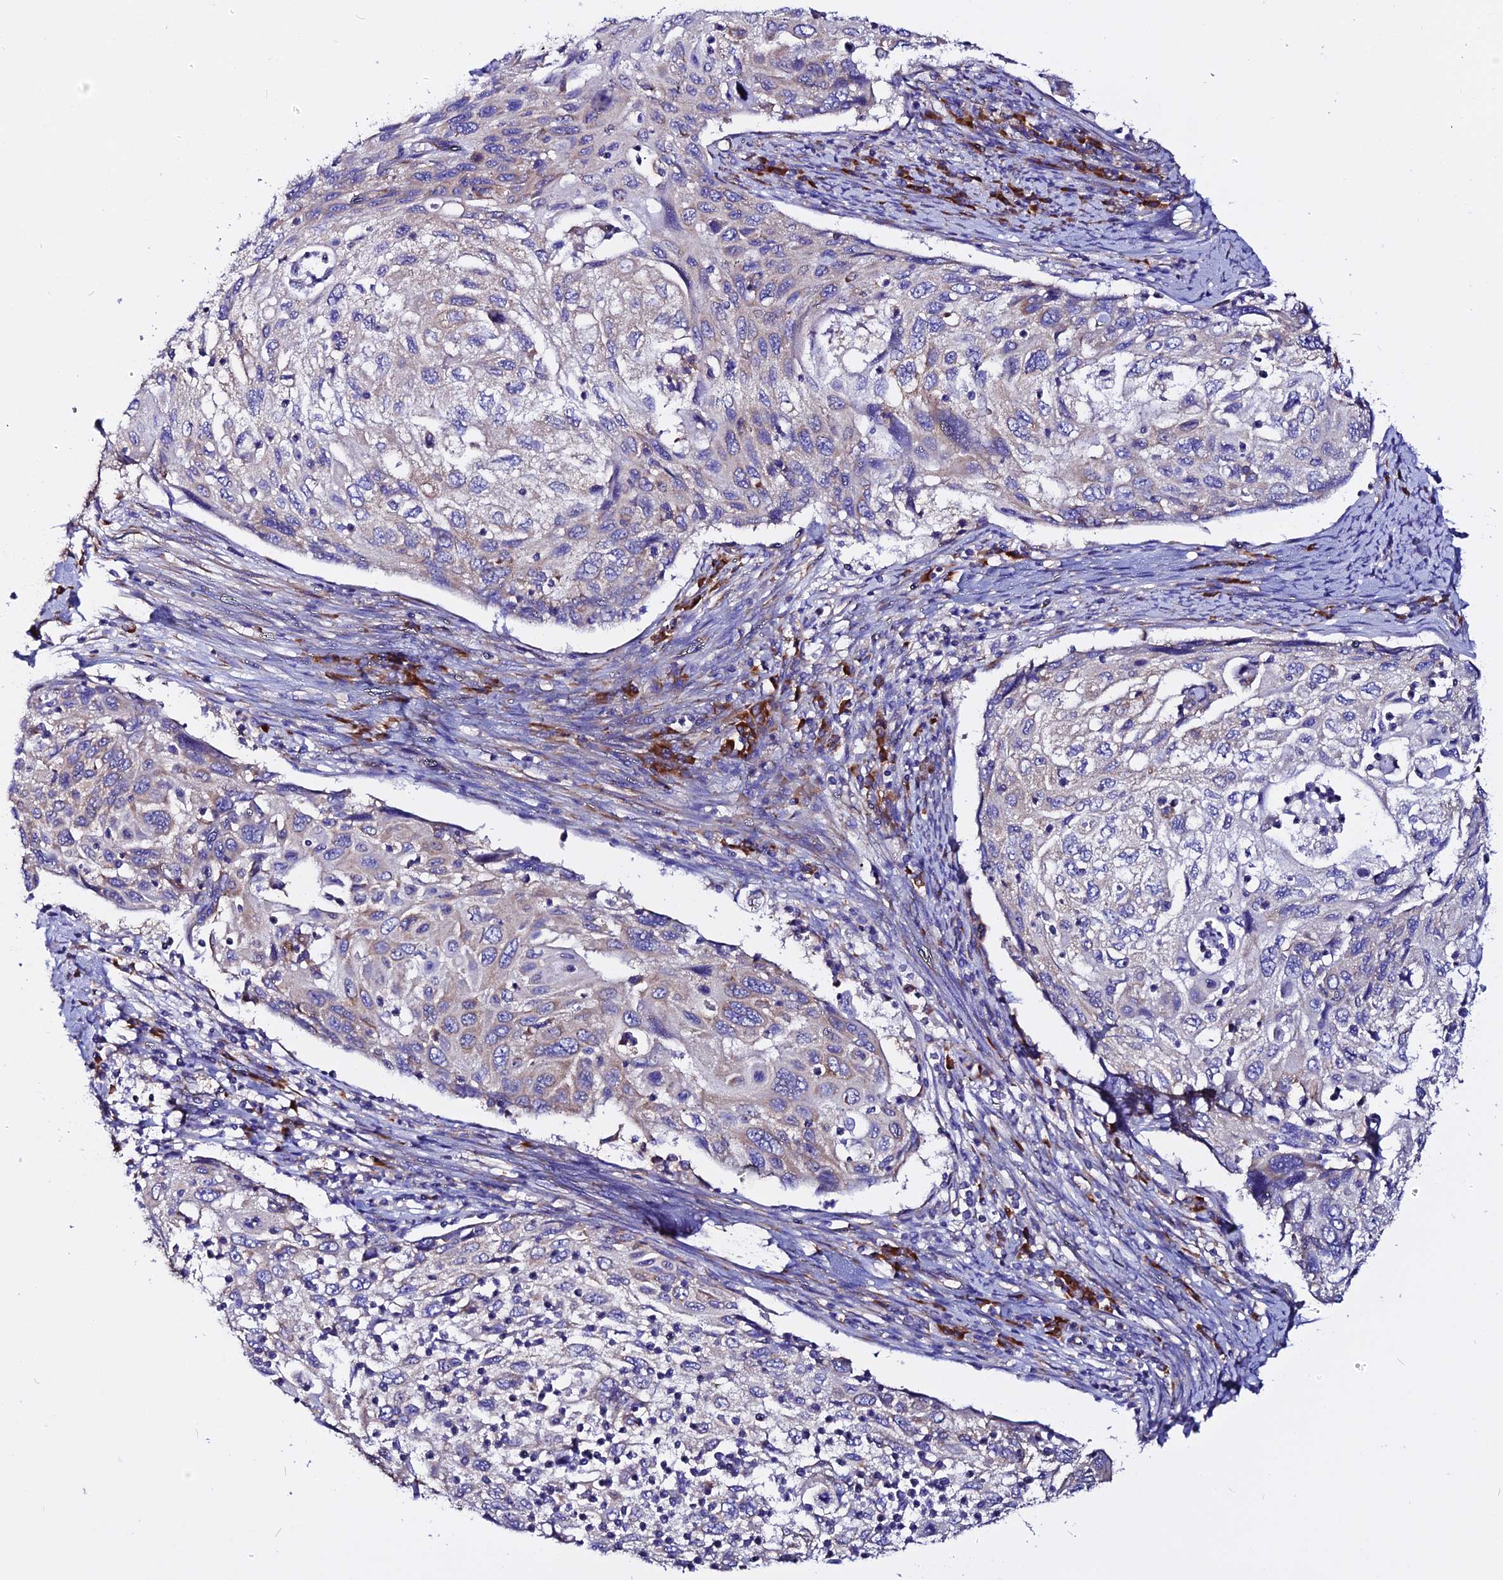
{"staining": {"intensity": "weak", "quantity": "25%-75%", "location": "cytoplasmic/membranous"}, "tissue": "cervical cancer", "cell_type": "Tumor cells", "image_type": "cancer", "snomed": [{"axis": "morphology", "description": "Squamous cell carcinoma, NOS"}, {"axis": "topography", "description": "Cervix"}], "caption": "This is a histology image of immunohistochemistry (IHC) staining of cervical cancer (squamous cell carcinoma), which shows weak expression in the cytoplasmic/membranous of tumor cells.", "gene": "EEF1G", "patient": {"sex": "female", "age": 70}}